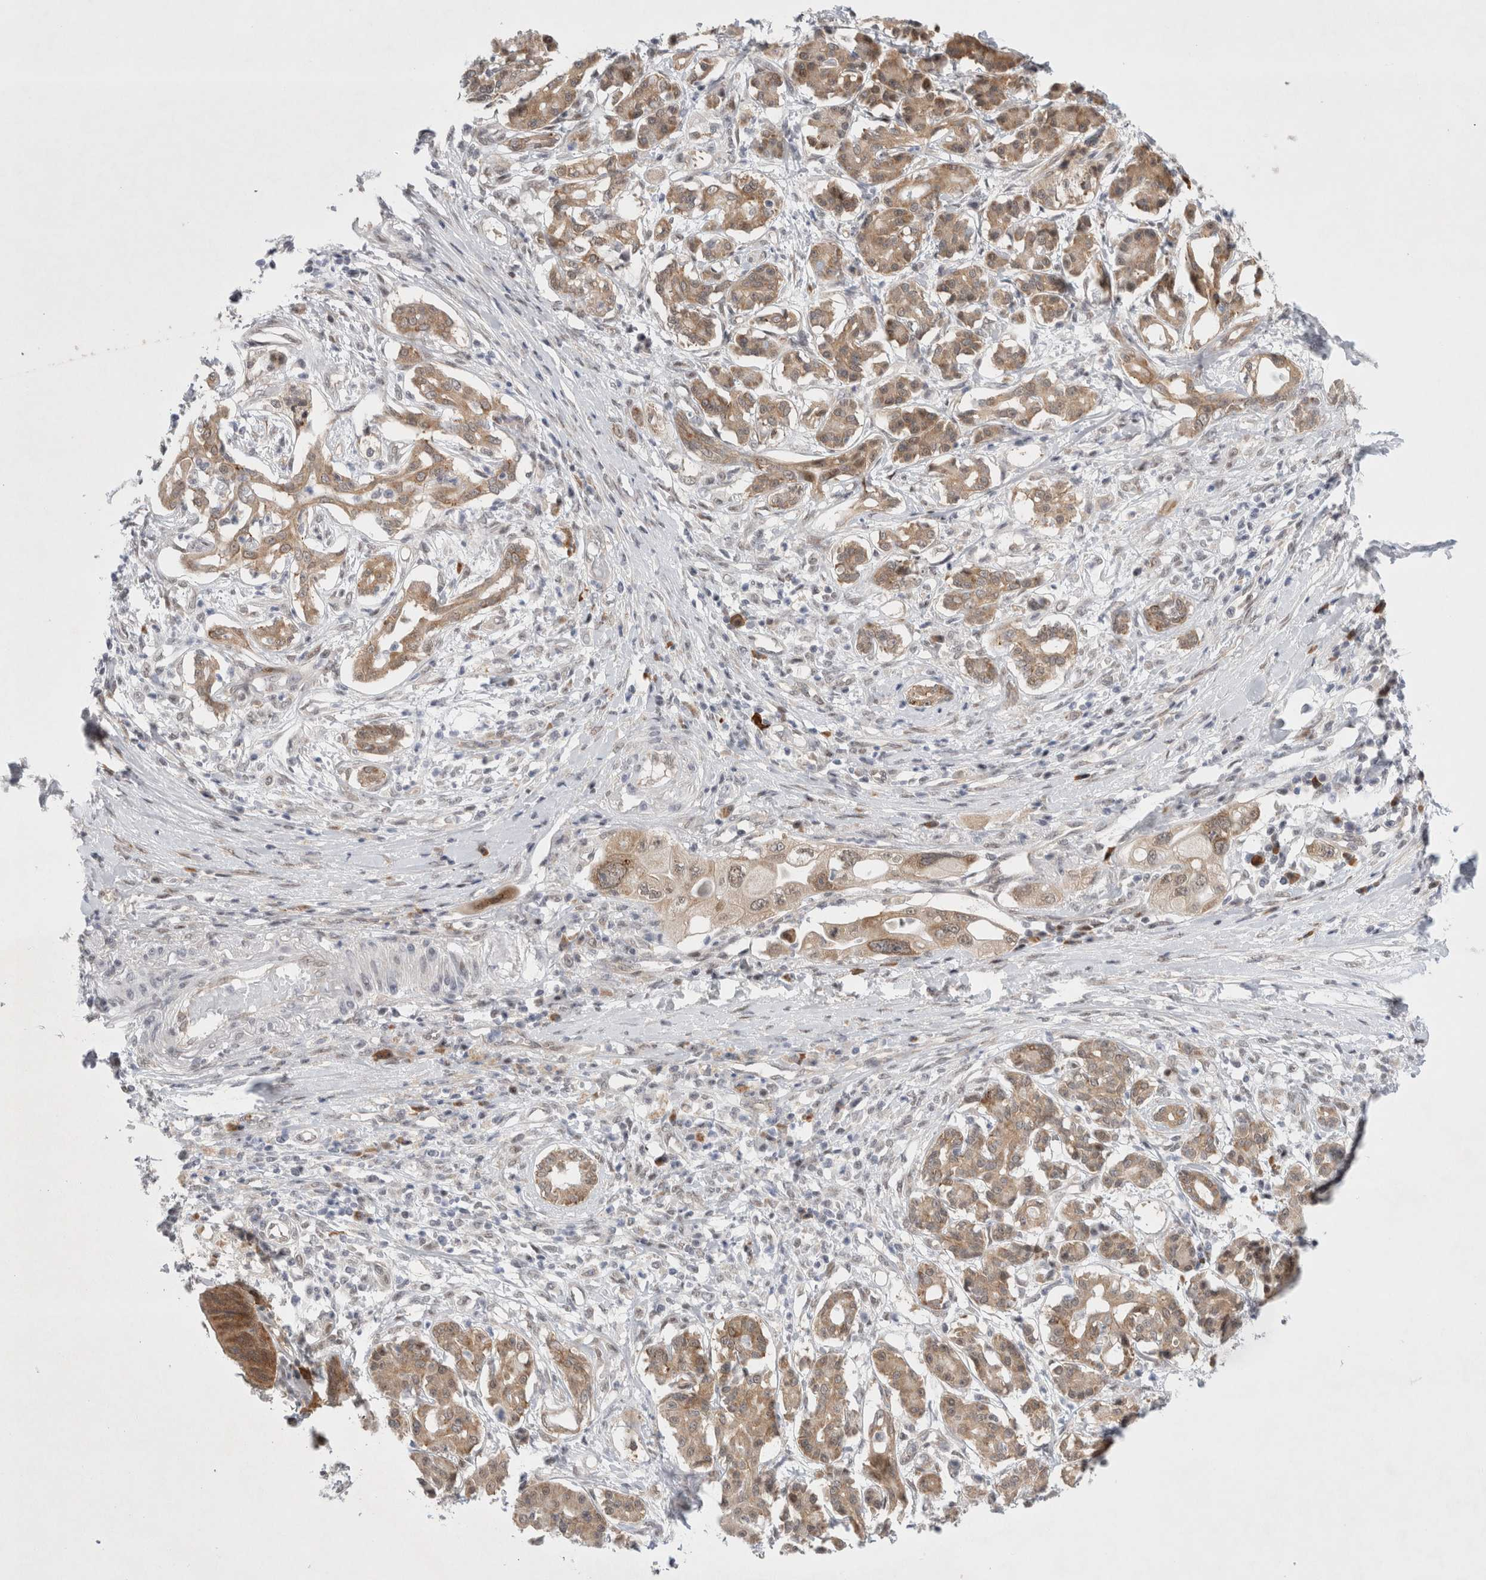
{"staining": {"intensity": "weak", "quantity": ">75%", "location": "cytoplasmic/membranous,nuclear"}, "tissue": "pancreatic cancer", "cell_type": "Tumor cells", "image_type": "cancer", "snomed": [{"axis": "morphology", "description": "Adenocarcinoma, NOS"}, {"axis": "topography", "description": "Pancreas"}], "caption": "Weak cytoplasmic/membranous and nuclear staining is seen in approximately >75% of tumor cells in adenocarcinoma (pancreatic).", "gene": "WIPF2", "patient": {"sex": "female", "age": 56}}